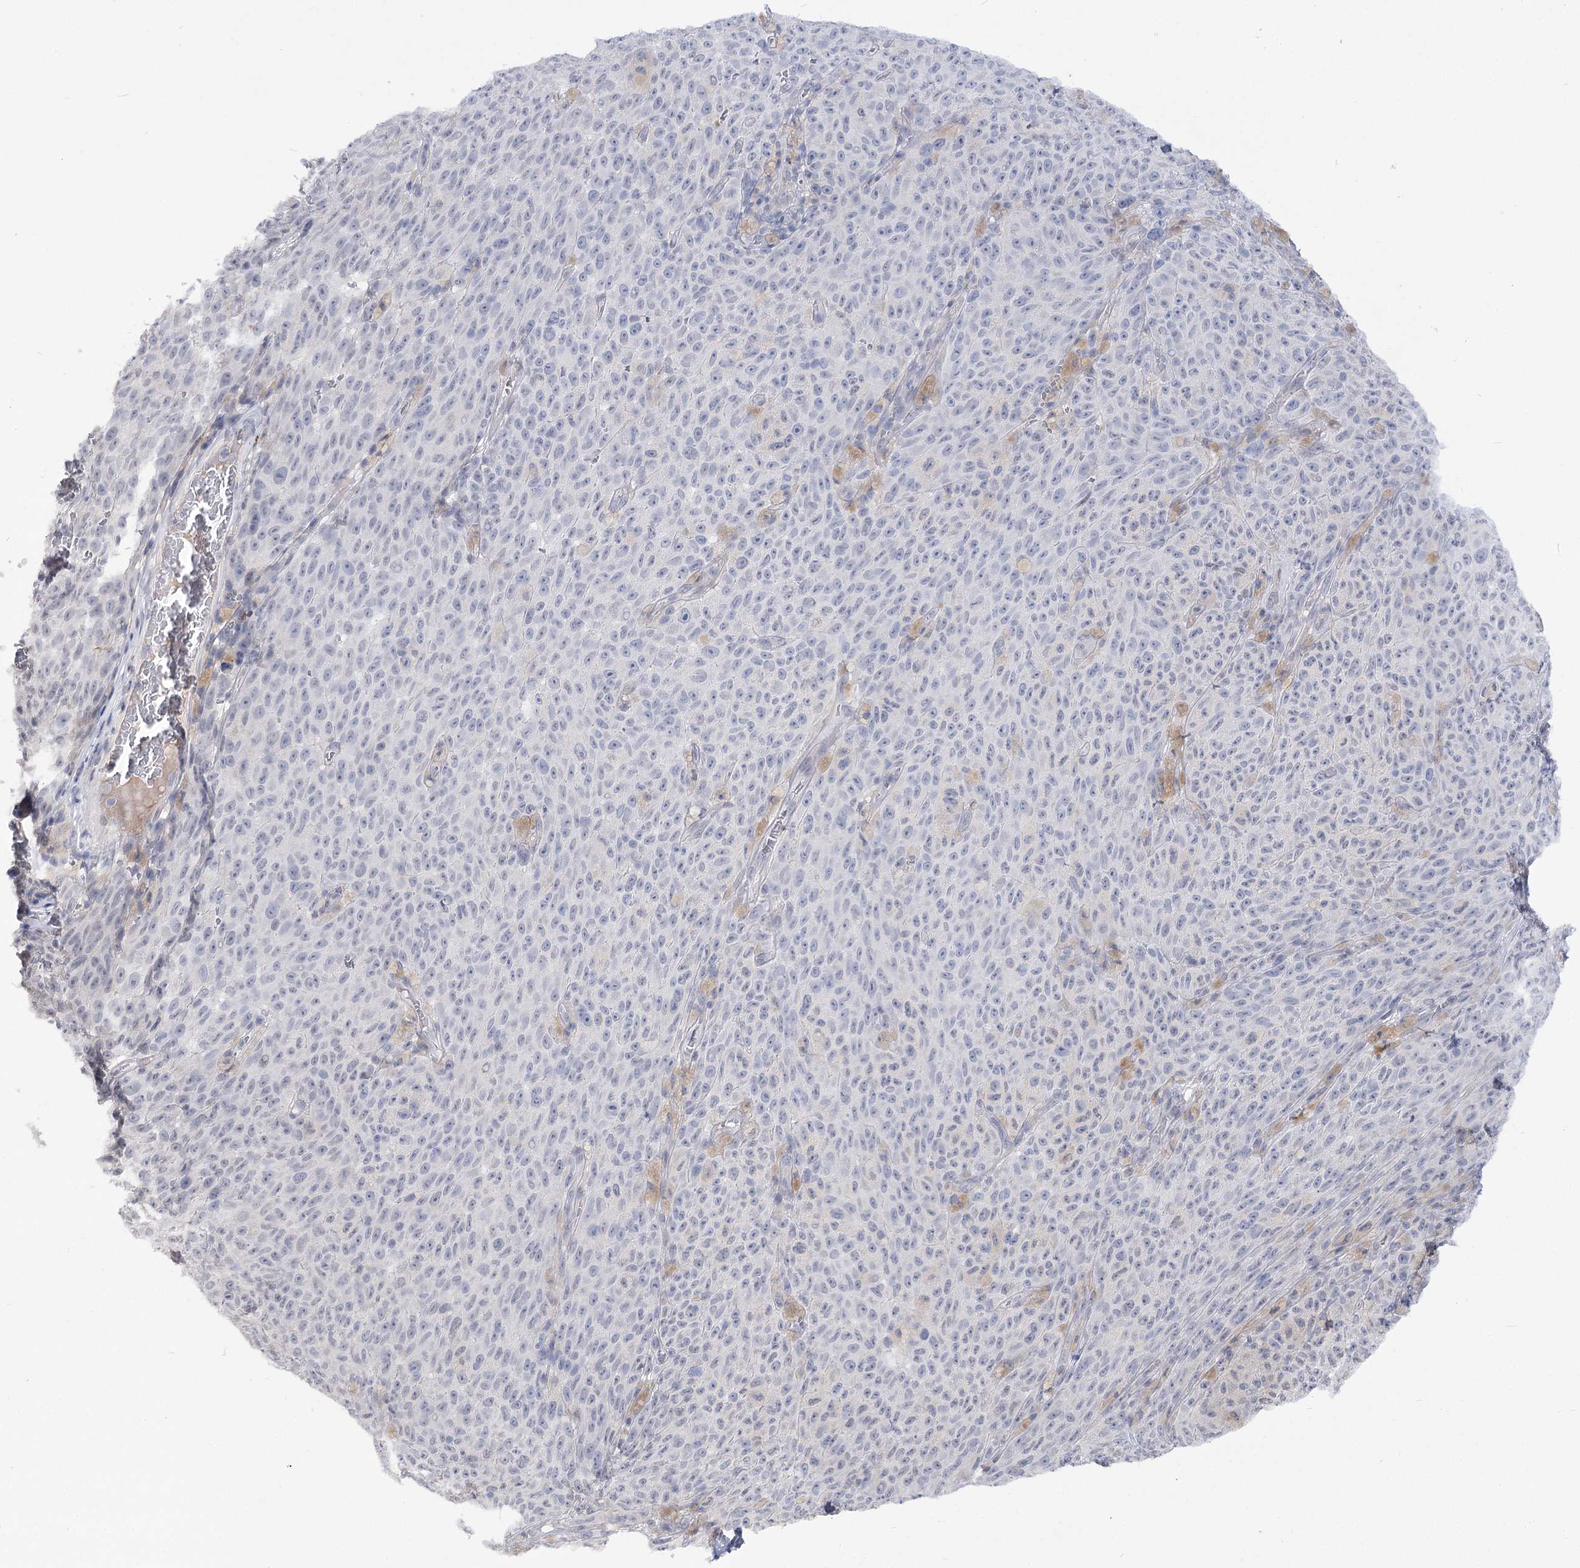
{"staining": {"intensity": "negative", "quantity": "none", "location": "none"}, "tissue": "melanoma", "cell_type": "Tumor cells", "image_type": "cancer", "snomed": [{"axis": "morphology", "description": "Malignant melanoma, NOS"}, {"axis": "topography", "description": "Skin"}], "caption": "Malignant melanoma was stained to show a protein in brown. There is no significant staining in tumor cells.", "gene": "ATP10B", "patient": {"sex": "female", "age": 82}}